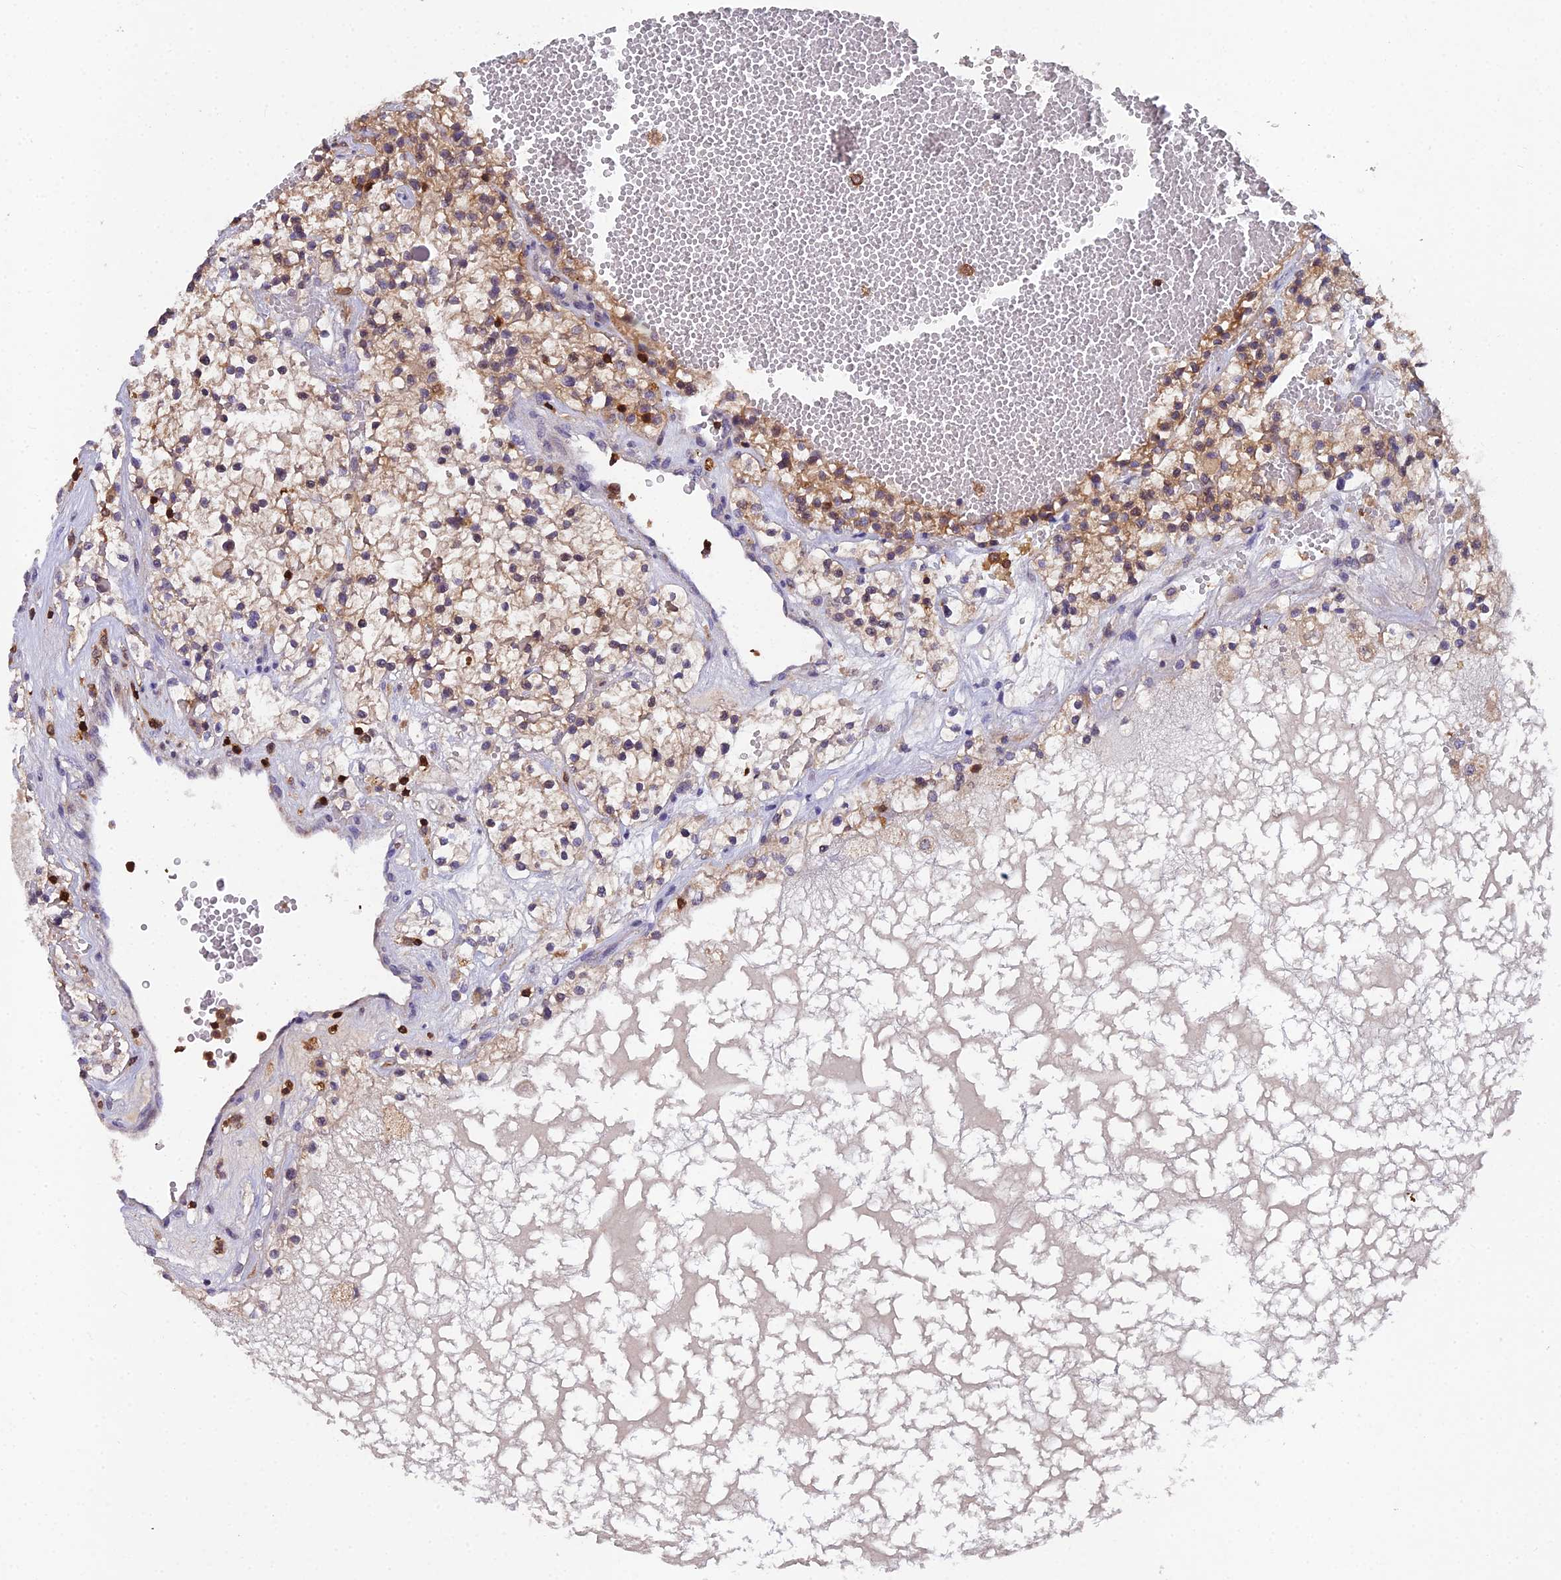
{"staining": {"intensity": "moderate", "quantity": "25%-75%", "location": "cytoplasmic/membranous"}, "tissue": "renal cancer", "cell_type": "Tumor cells", "image_type": "cancer", "snomed": [{"axis": "morphology", "description": "Normal tissue, NOS"}, {"axis": "morphology", "description": "Adenocarcinoma, NOS"}, {"axis": "topography", "description": "Kidney"}], "caption": "Brown immunohistochemical staining in human renal cancer (adenocarcinoma) exhibits moderate cytoplasmic/membranous expression in about 25%-75% of tumor cells.", "gene": "GALK2", "patient": {"sex": "male", "age": 68}}